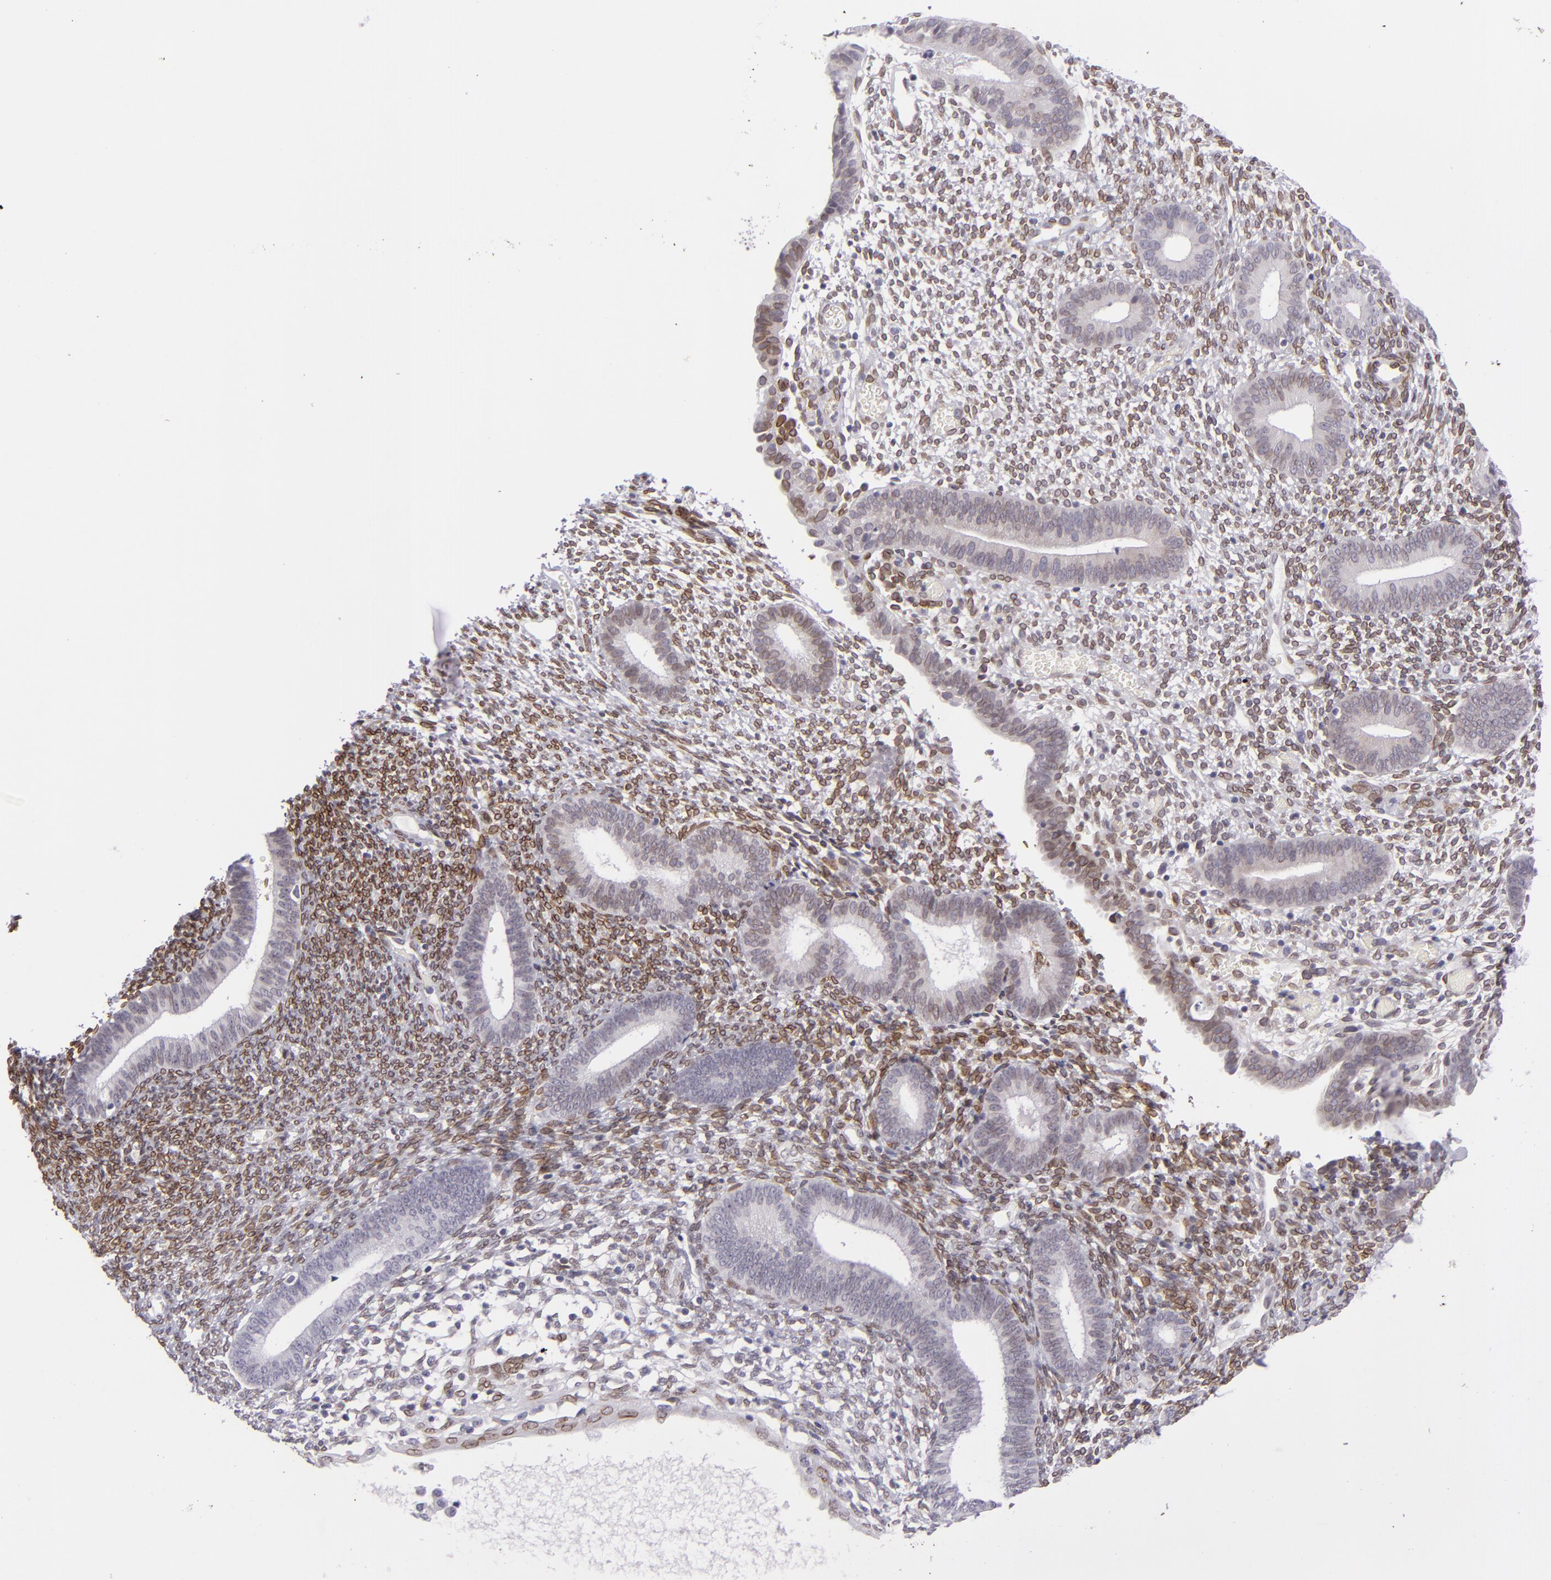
{"staining": {"intensity": "strong", "quantity": ">75%", "location": "nuclear"}, "tissue": "endometrium", "cell_type": "Cells in endometrial stroma", "image_type": "normal", "snomed": [{"axis": "morphology", "description": "Normal tissue, NOS"}, {"axis": "topography", "description": "Smooth muscle"}, {"axis": "topography", "description": "Endometrium"}], "caption": "IHC photomicrograph of unremarkable endometrium: endometrium stained using IHC demonstrates high levels of strong protein expression localized specifically in the nuclear of cells in endometrial stroma, appearing as a nuclear brown color.", "gene": "EMD", "patient": {"sex": "female", "age": 57}}